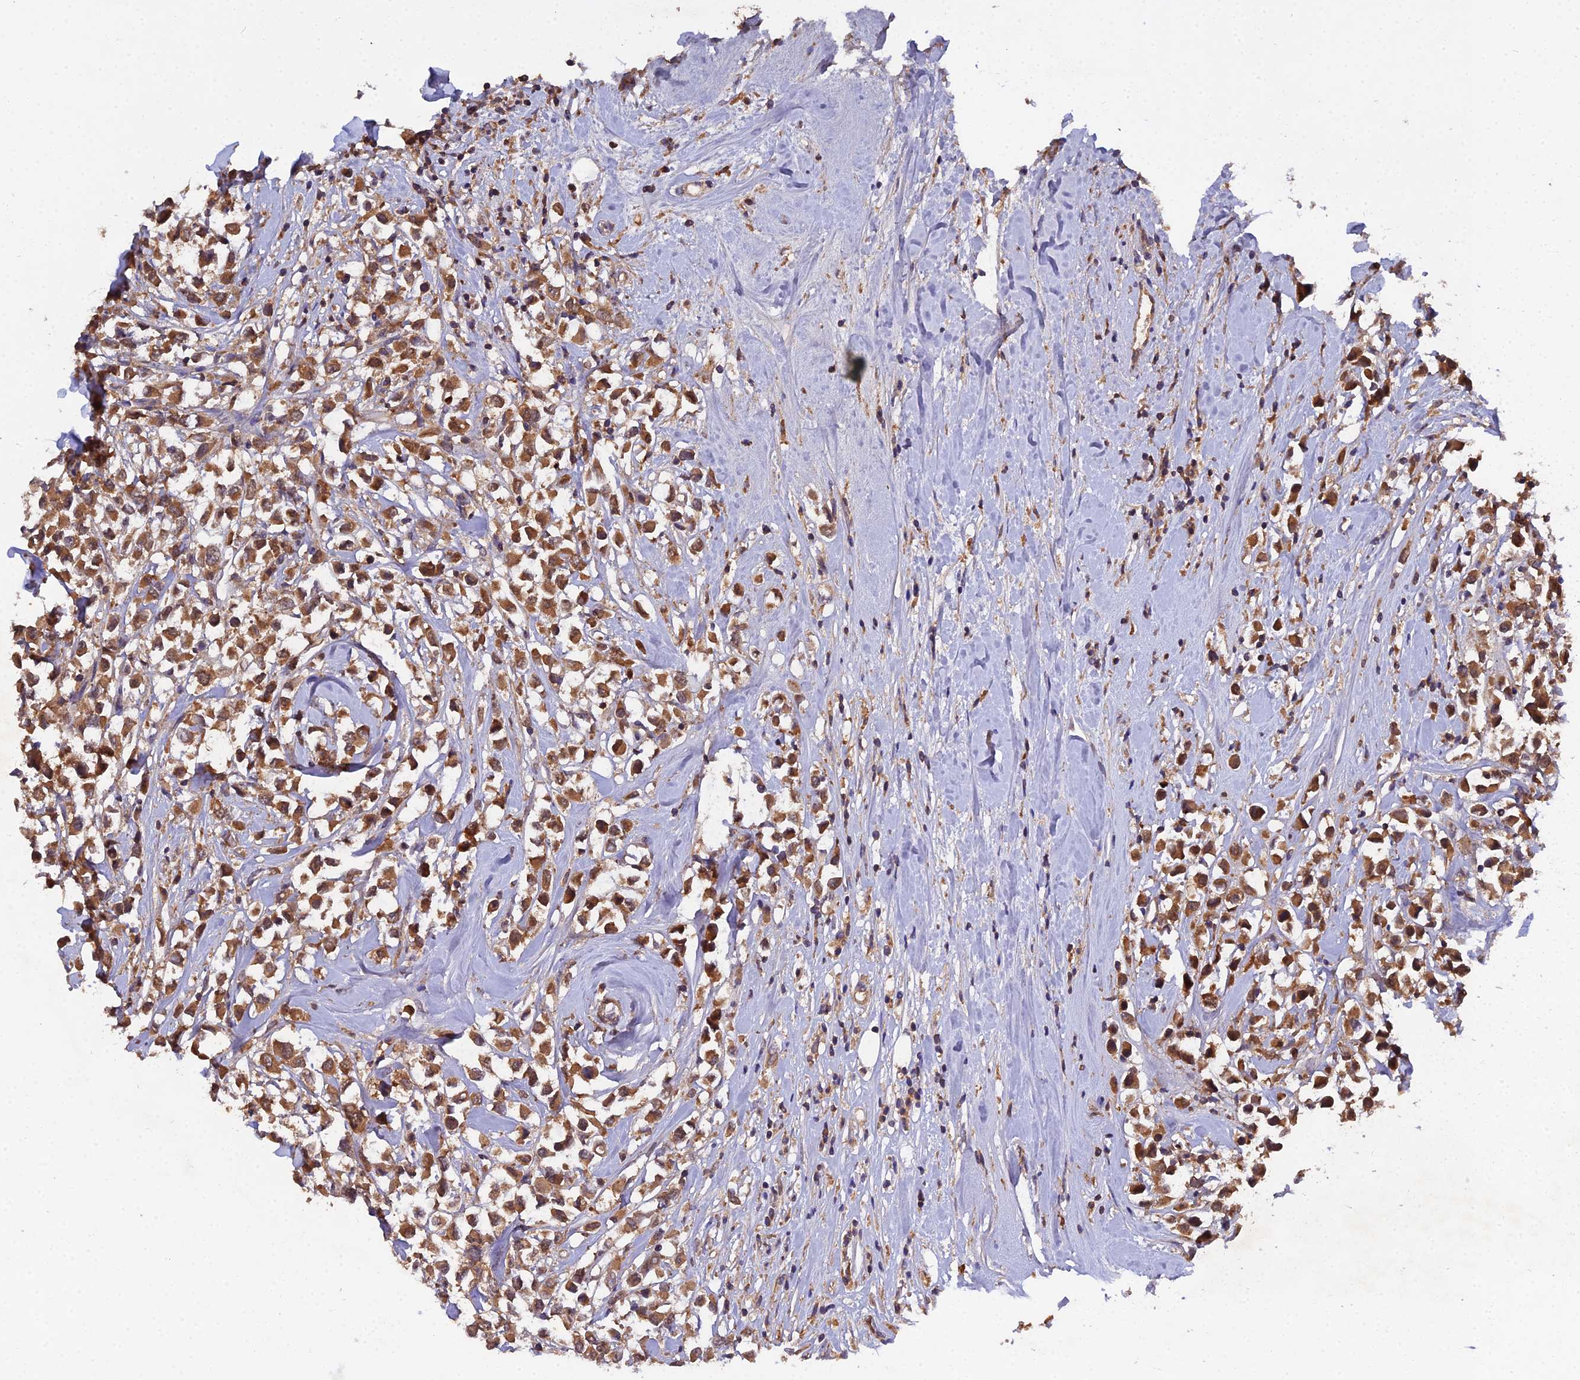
{"staining": {"intensity": "moderate", "quantity": ">75%", "location": "cytoplasmic/membranous"}, "tissue": "breast cancer", "cell_type": "Tumor cells", "image_type": "cancer", "snomed": [{"axis": "morphology", "description": "Duct carcinoma"}, {"axis": "topography", "description": "Breast"}], "caption": "This micrograph displays breast invasive ductal carcinoma stained with immunohistochemistry (IHC) to label a protein in brown. The cytoplasmic/membranous of tumor cells show moderate positivity for the protein. Nuclei are counter-stained blue.", "gene": "TMEM258", "patient": {"sex": "female", "age": 87}}